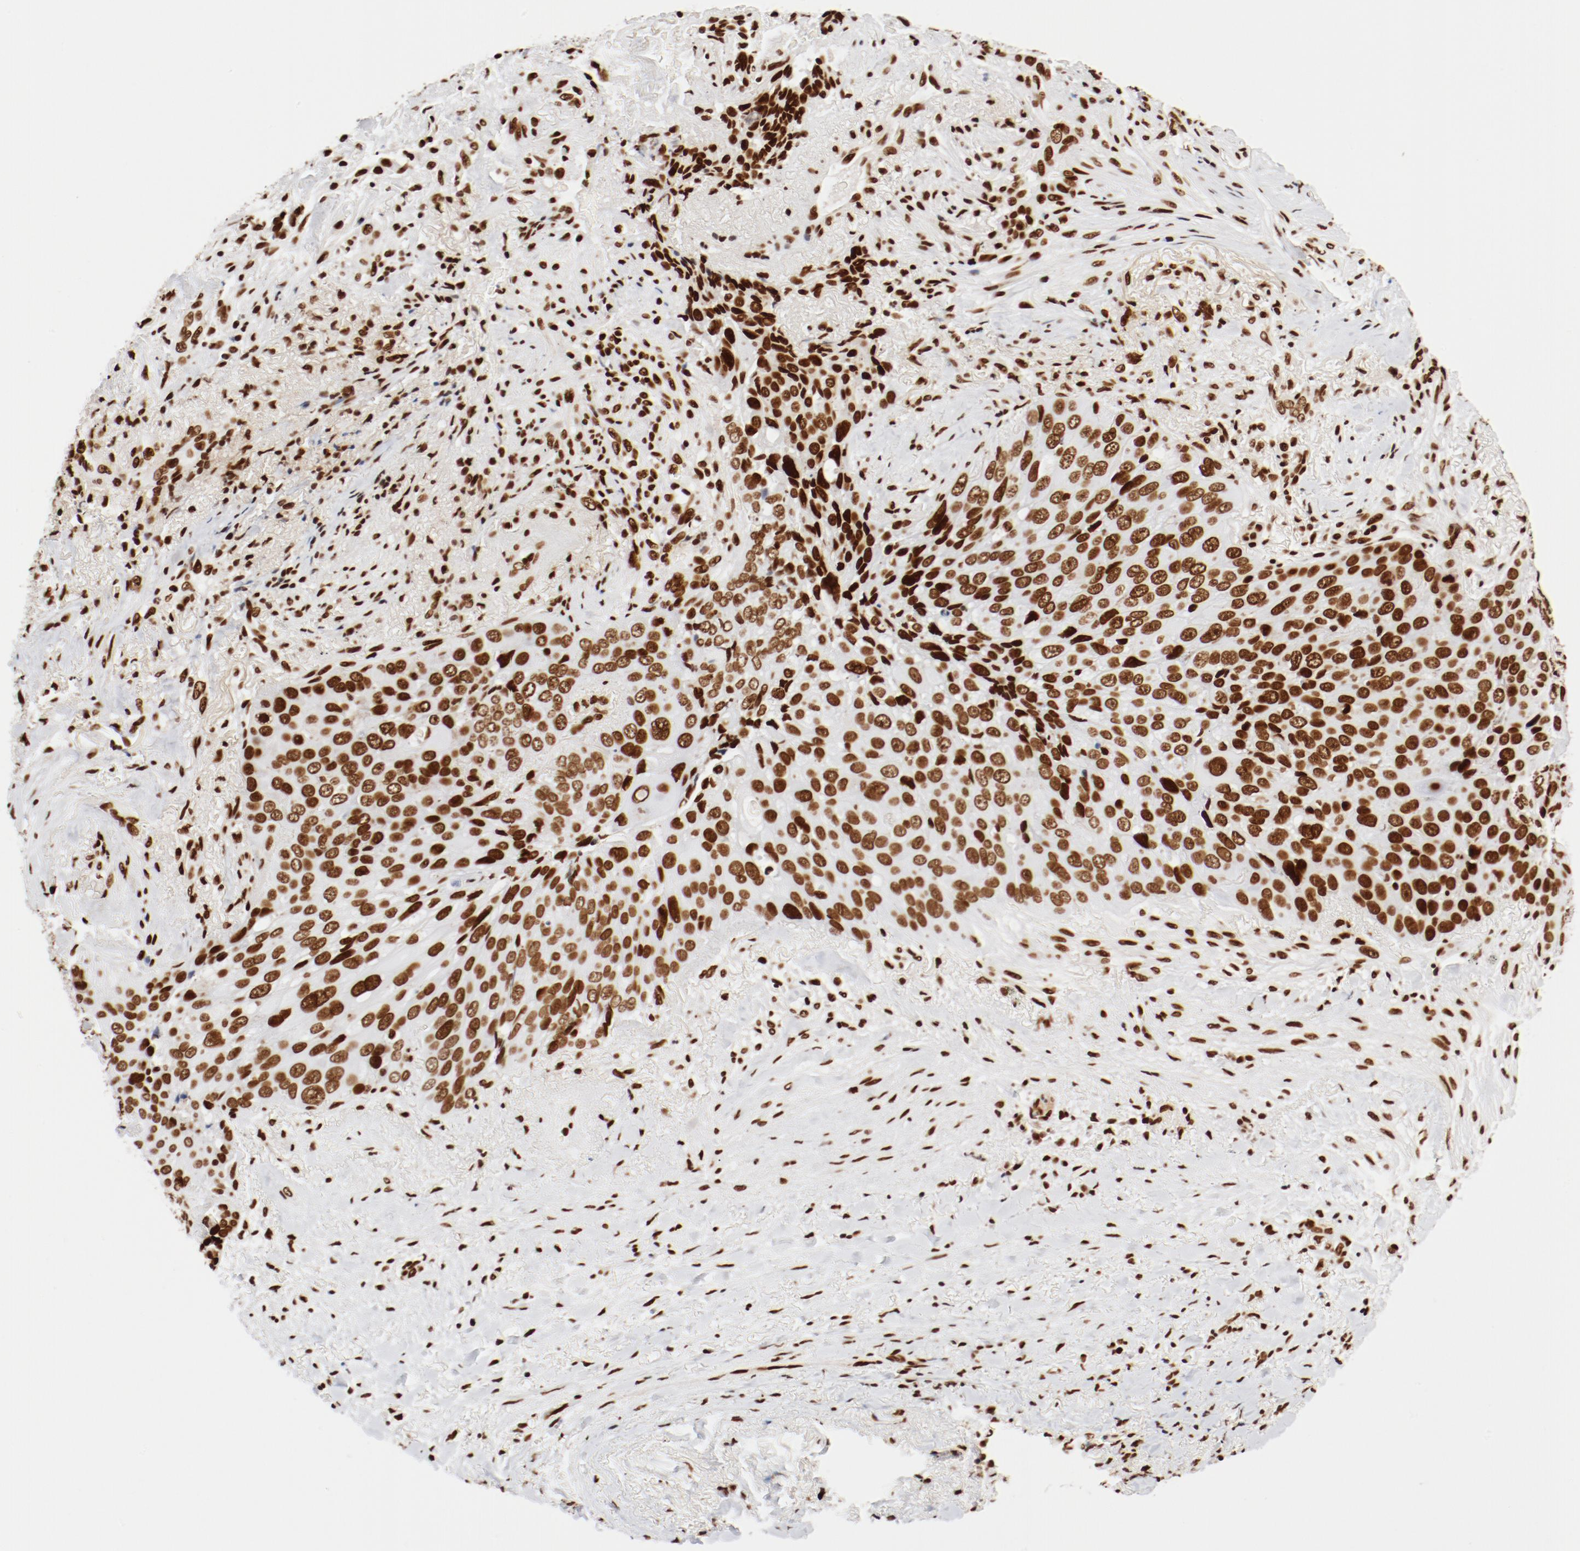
{"staining": {"intensity": "strong", "quantity": ">75%", "location": "nuclear"}, "tissue": "lung cancer", "cell_type": "Tumor cells", "image_type": "cancer", "snomed": [{"axis": "morphology", "description": "Squamous cell carcinoma, NOS"}, {"axis": "topography", "description": "Lung"}], "caption": "Protein staining of squamous cell carcinoma (lung) tissue displays strong nuclear positivity in about >75% of tumor cells. The staining is performed using DAB (3,3'-diaminobenzidine) brown chromogen to label protein expression. The nuclei are counter-stained blue using hematoxylin.", "gene": "CTBP1", "patient": {"sex": "male", "age": 54}}